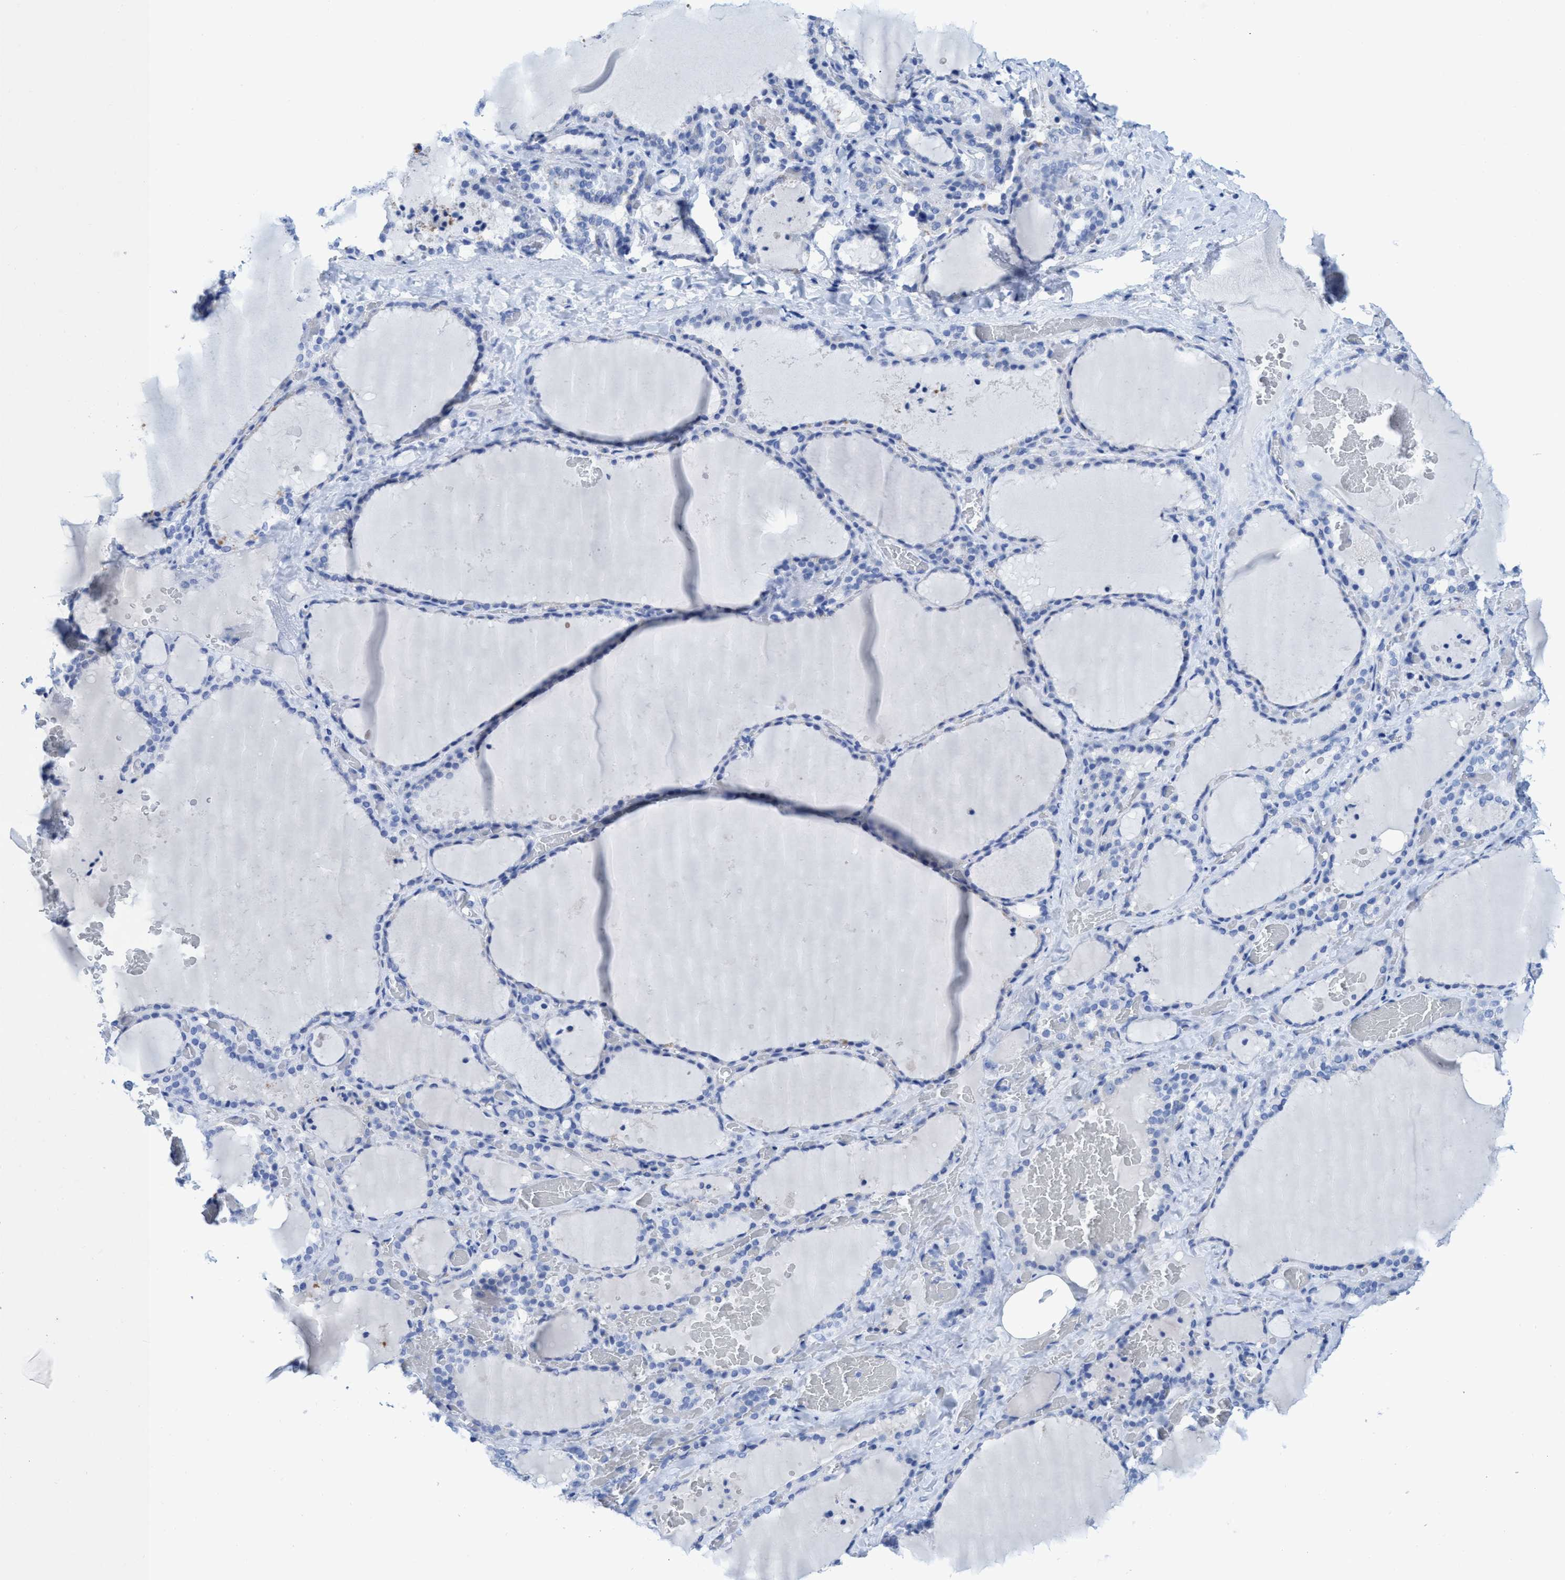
{"staining": {"intensity": "negative", "quantity": "none", "location": "none"}, "tissue": "thyroid gland", "cell_type": "Glandular cells", "image_type": "normal", "snomed": [{"axis": "morphology", "description": "Normal tissue, NOS"}, {"axis": "topography", "description": "Thyroid gland"}], "caption": "This micrograph is of benign thyroid gland stained with IHC to label a protein in brown with the nuclei are counter-stained blue. There is no staining in glandular cells. Brightfield microscopy of immunohistochemistry stained with DAB (brown) and hematoxylin (blue), captured at high magnification.", "gene": "PLPPR1", "patient": {"sex": "female", "age": 22}}